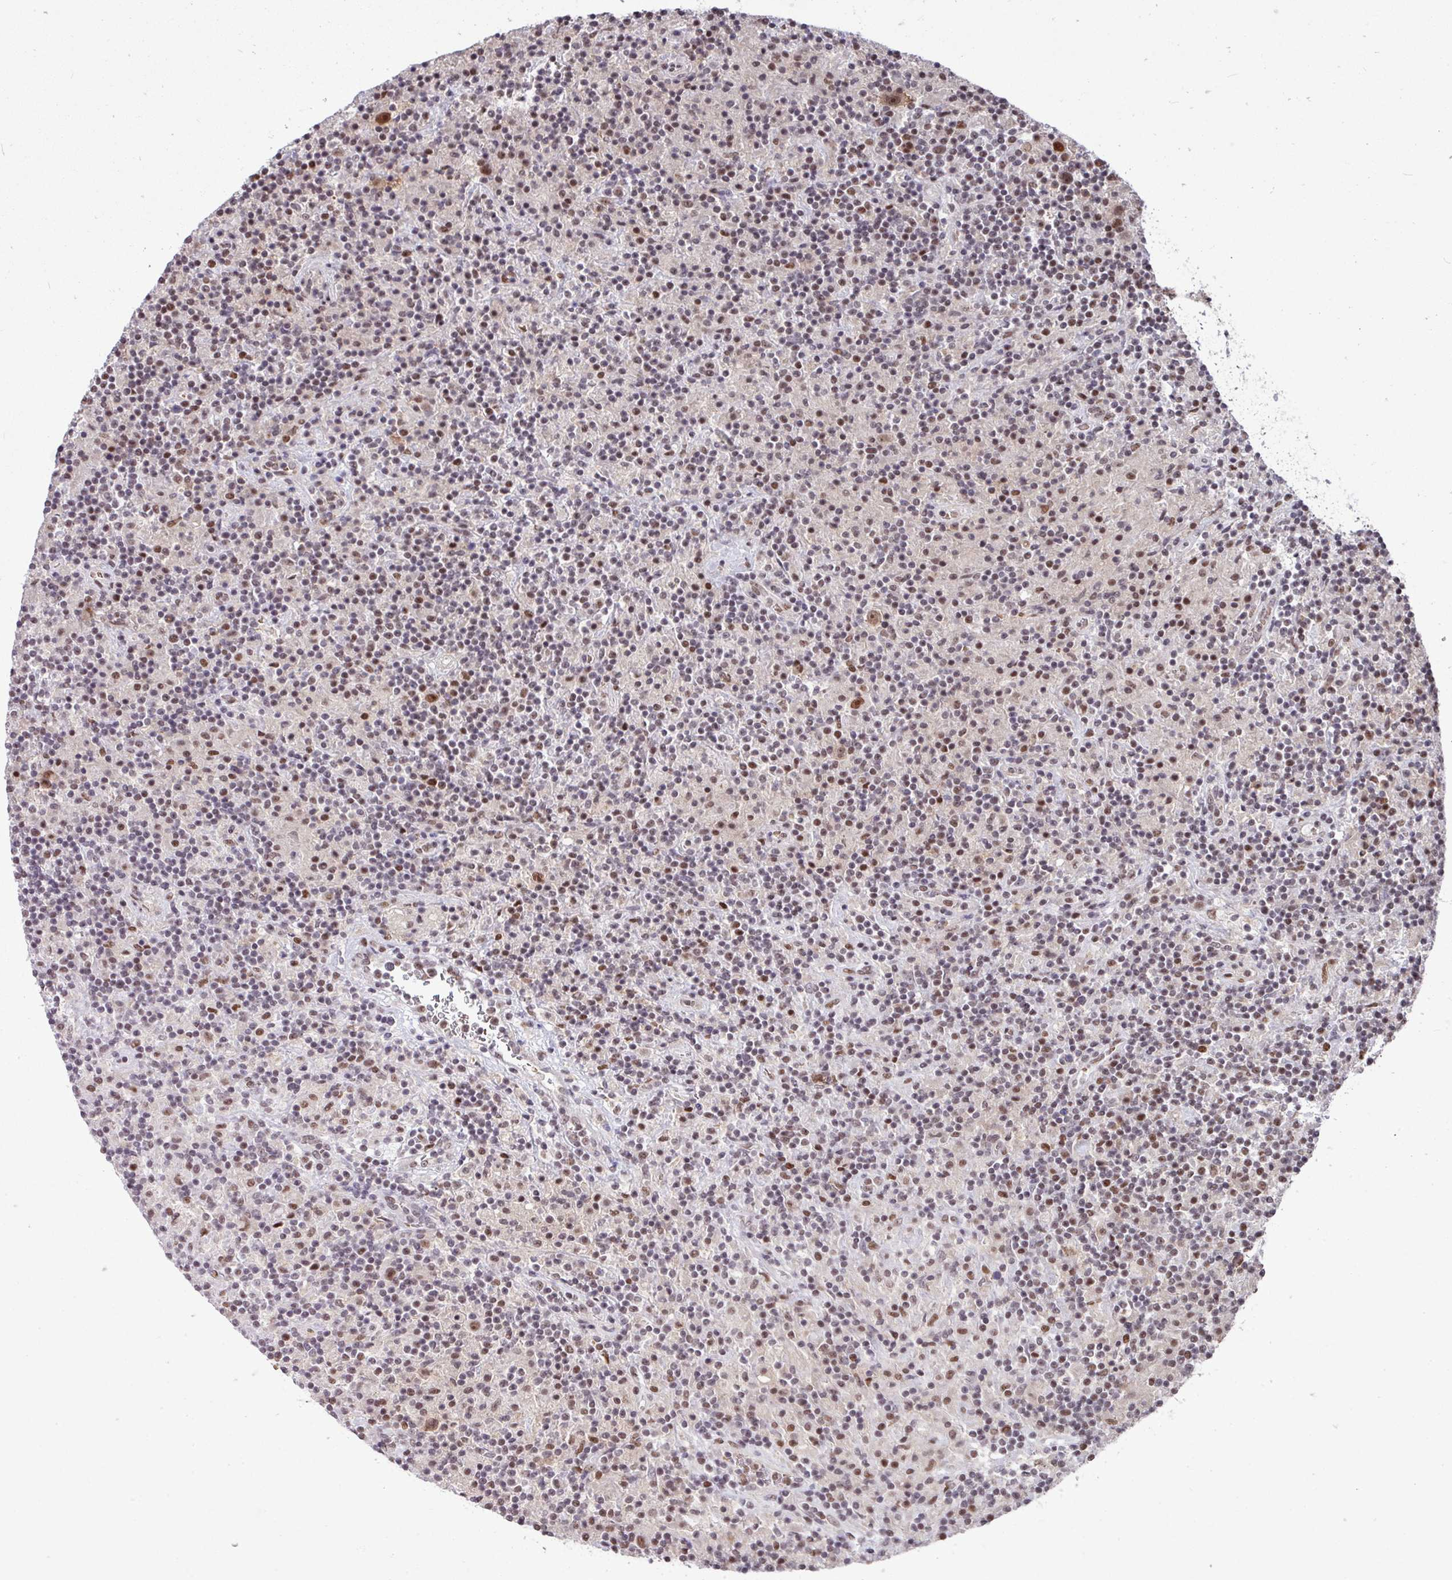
{"staining": {"intensity": "moderate", "quantity": ">75%", "location": "nuclear"}, "tissue": "lymphoma", "cell_type": "Tumor cells", "image_type": "cancer", "snomed": [{"axis": "morphology", "description": "Hodgkin's disease, NOS"}, {"axis": "topography", "description": "Lymph node"}], "caption": "Protein expression analysis of human Hodgkin's disease reveals moderate nuclear positivity in about >75% of tumor cells.", "gene": "TDG", "patient": {"sex": "male", "age": 70}}